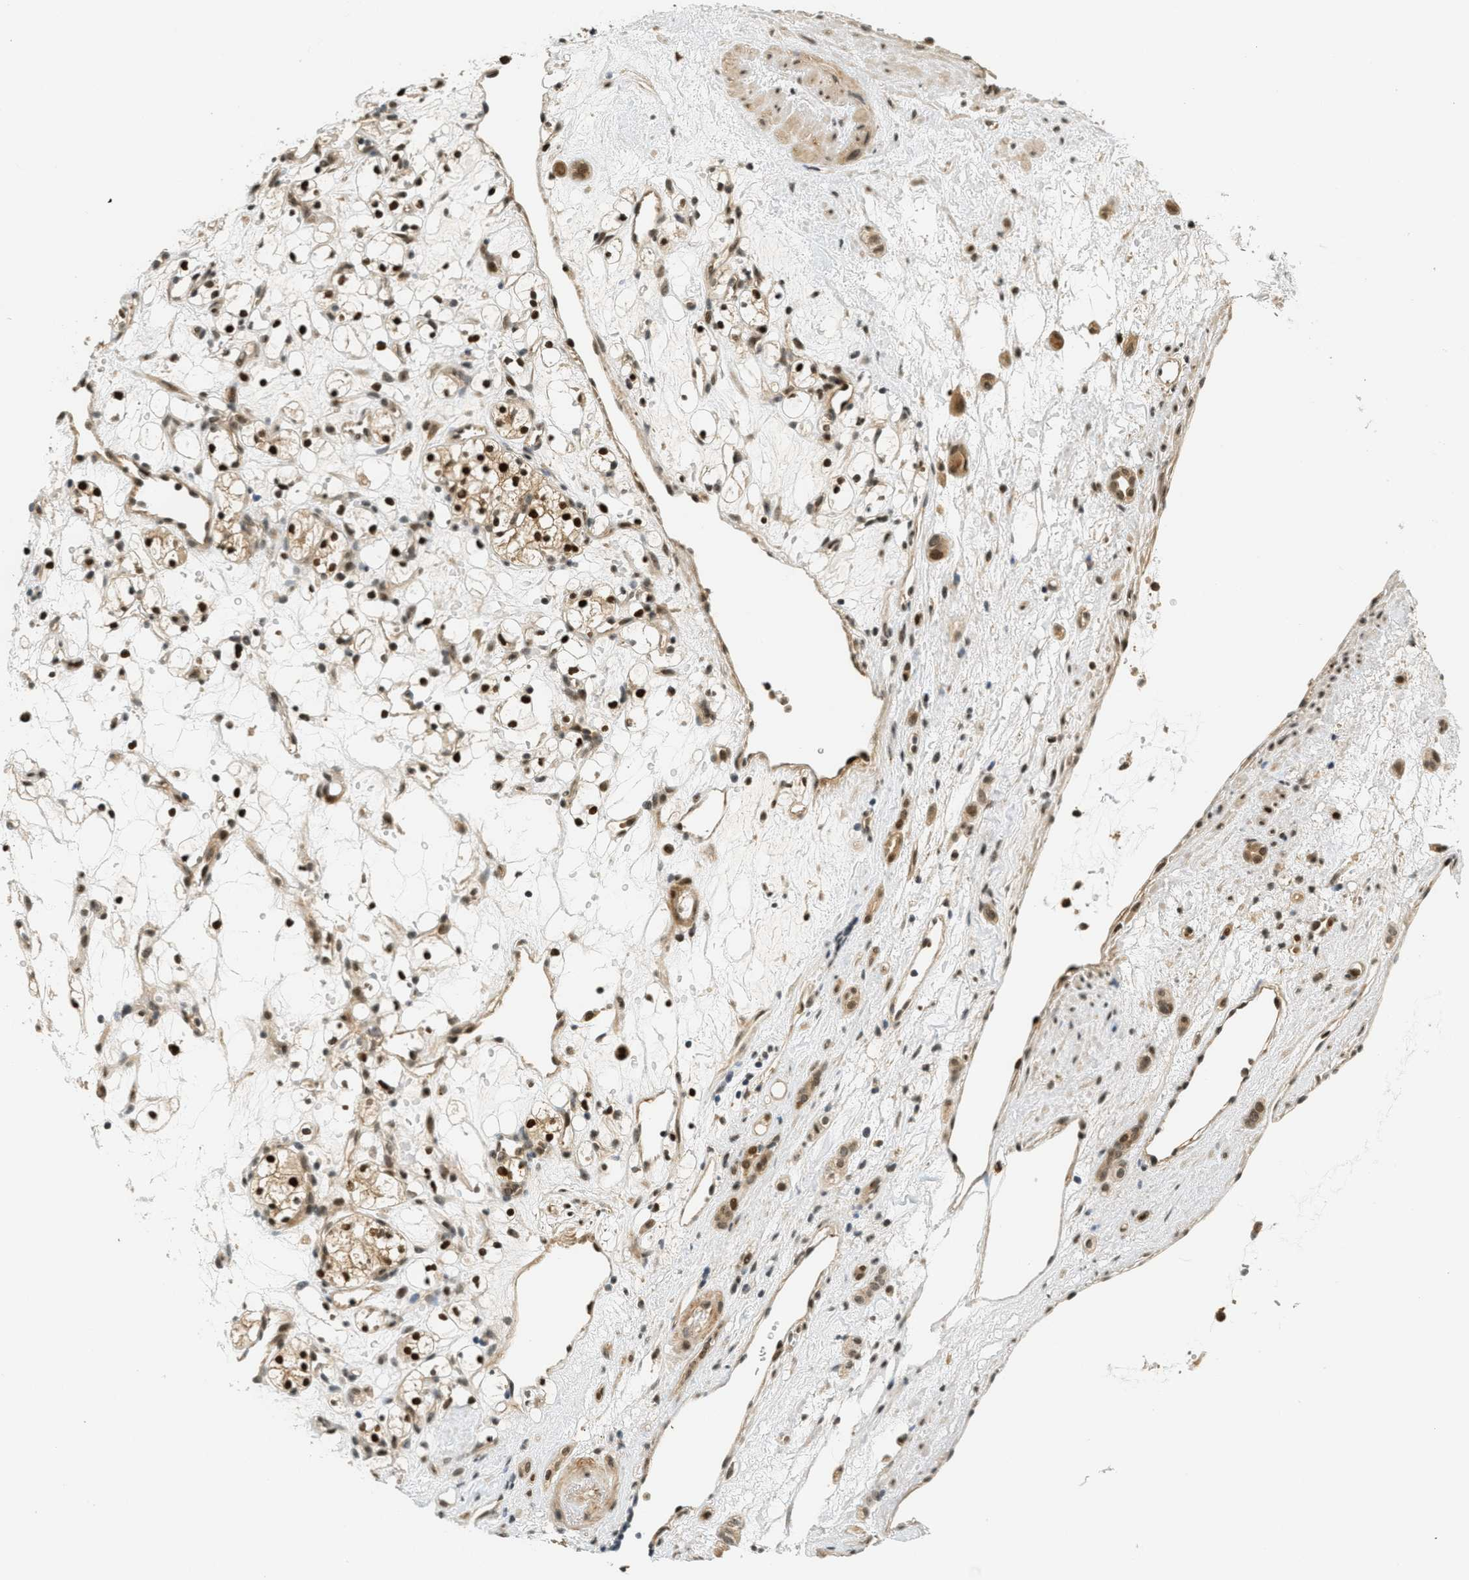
{"staining": {"intensity": "strong", "quantity": ">75%", "location": "cytoplasmic/membranous,nuclear"}, "tissue": "renal cancer", "cell_type": "Tumor cells", "image_type": "cancer", "snomed": [{"axis": "morphology", "description": "Adenocarcinoma, NOS"}, {"axis": "topography", "description": "Kidney"}], "caption": "Protein analysis of renal cancer tissue exhibits strong cytoplasmic/membranous and nuclear expression in about >75% of tumor cells.", "gene": "FOXM1", "patient": {"sex": "female", "age": 60}}